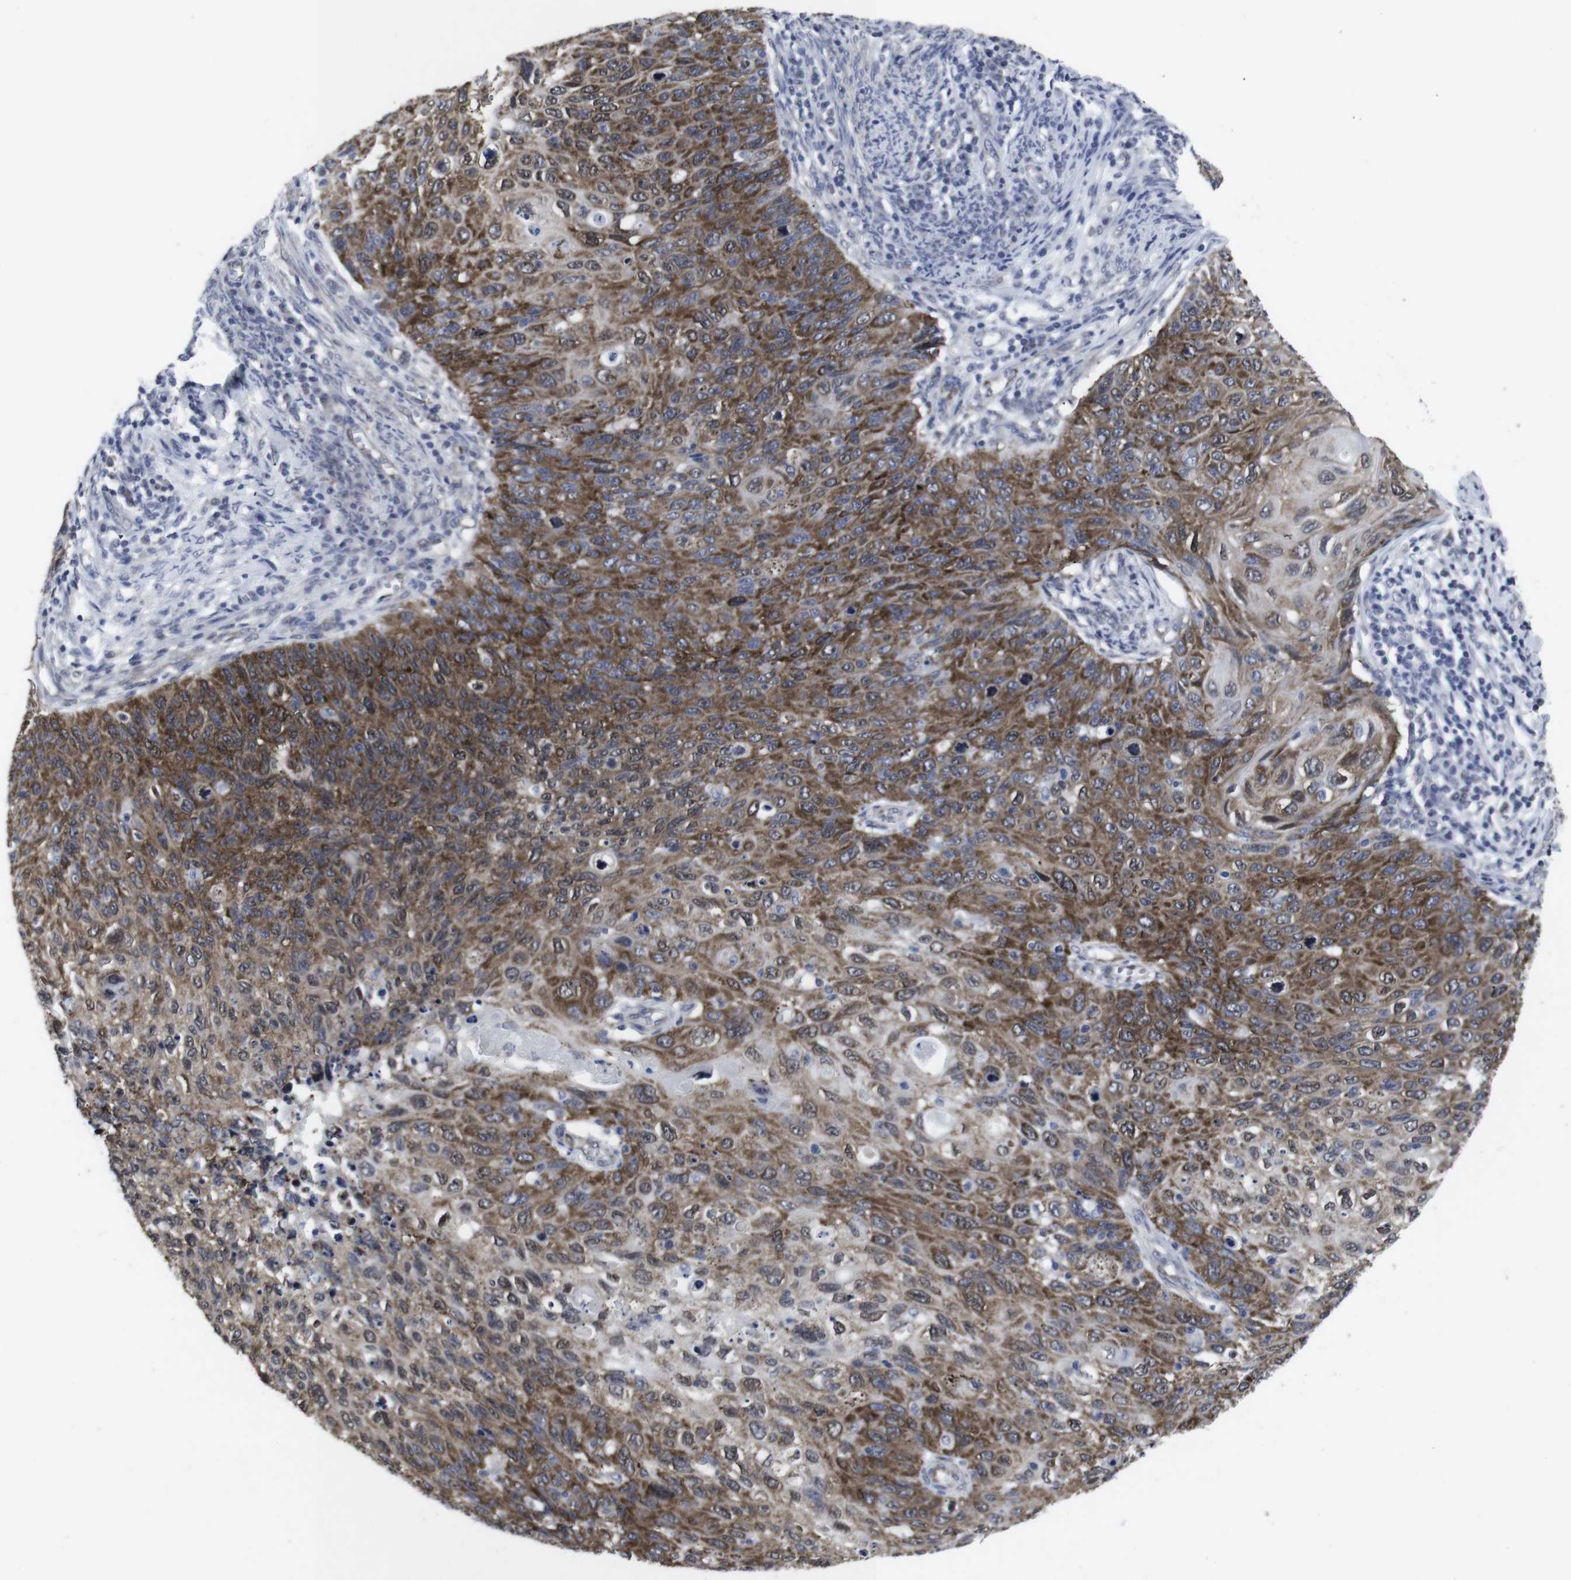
{"staining": {"intensity": "moderate", "quantity": ">75%", "location": "cytoplasmic/membranous"}, "tissue": "cervical cancer", "cell_type": "Tumor cells", "image_type": "cancer", "snomed": [{"axis": "morphology", "description": "Squamous cell carcinoma, NOS"}, {"axis": "topography", "description": "Cervix"}], "caption": "Tumor cells exhibit medium levels of moderate cytoplasmic/membranous staining in about >75% of cells in cervical squamous cell carcinoma. Immunohistochemistry (ihc) stains the protein in brown and the nuclei are stained blue.", "gene": "GEMIN2", "patient": {"sex": "female", "age": 70}}